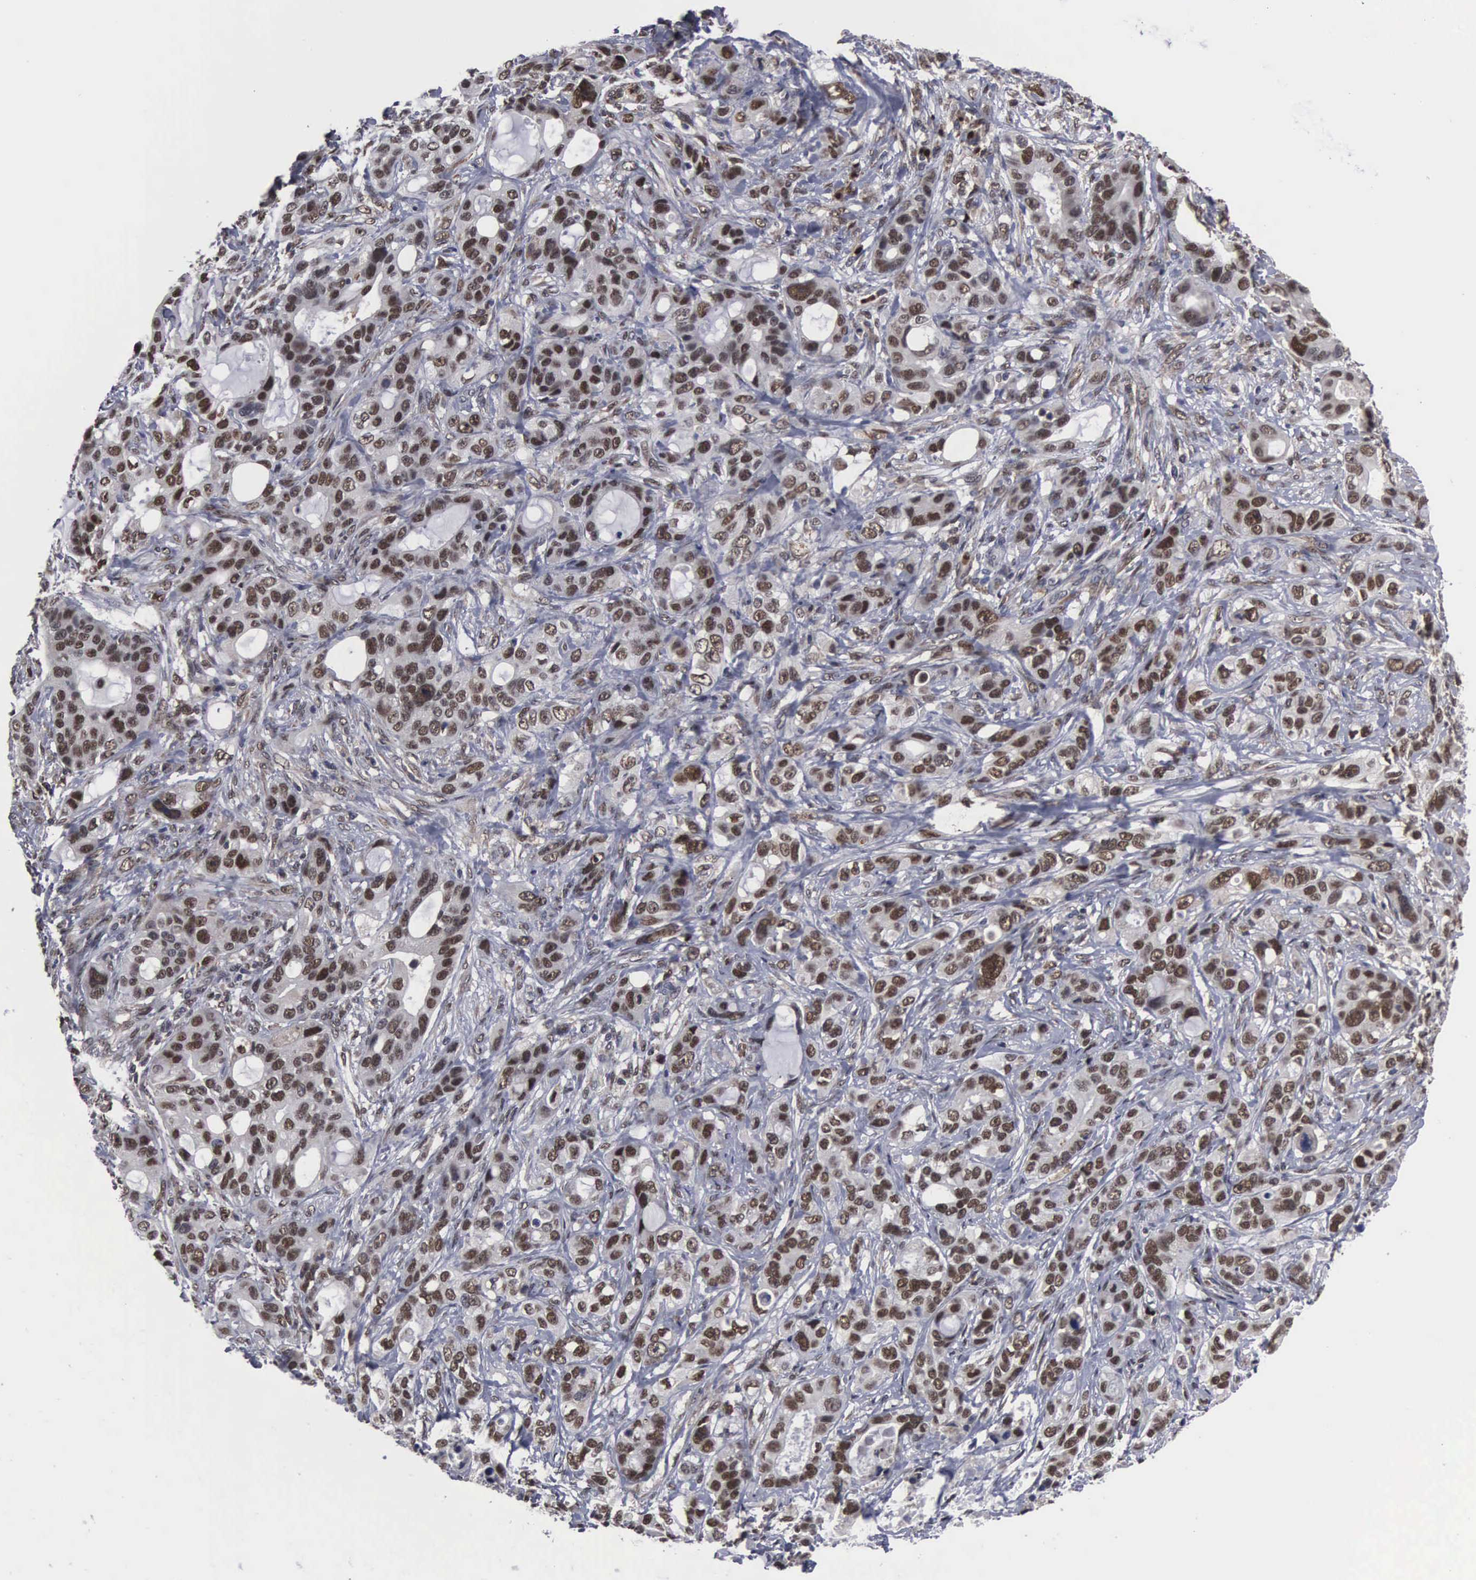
{"staining": {"intensity": "moderate", "quantity": ">75%", "location": "nuclear"}, "tissue": "stomach cancer", "cell_type": "Tumor cells", "image_type": "cancer", "snomed": [{"axis": "morphology", "description": "Adenocarcinoma, NOS"}, {"axis": "topography", "description": "Stomach, upper"}], "caption": "This is a micrograph of IHC staining of stomach cancer, which shows moderate staining in the nuclear of tumor cells.", "gene": "TRMT5", "patient": {"sex": "male", "age": 47}}